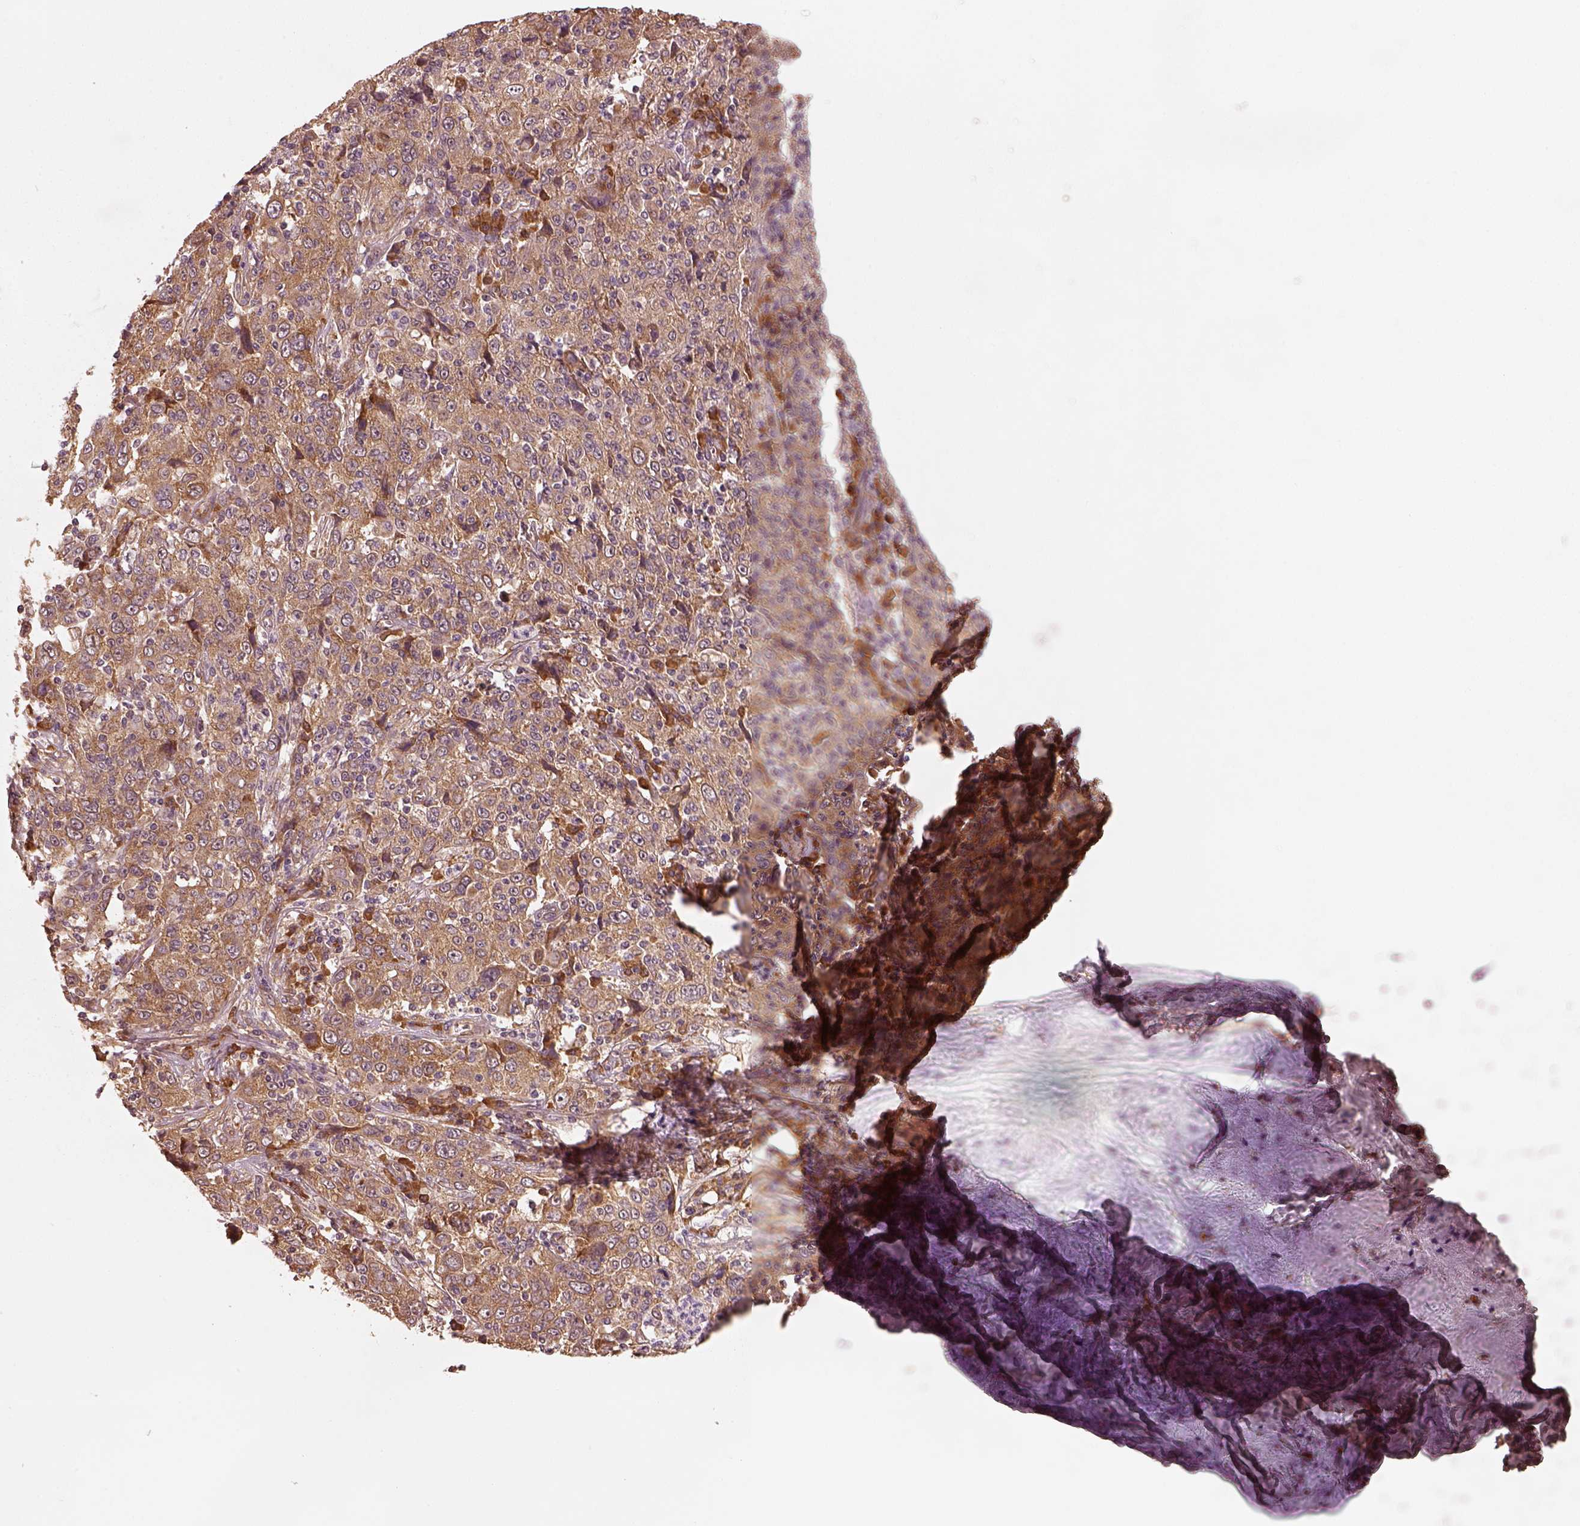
{"staining": {"intensity": "weak", "quantity": ">75%", "location": "cytoplasmic/membranous"}, "tissue": "cervical cancer", "cell_type": "Tumor cells", "image_type": "cancer", "snomed": [{"axis": "morphology", "description": "Squamous cell carcinoma, NOS"}, {"axis": "topography", "description": "Cervix"}], "caption": "This histopathology image displays immunohistochemistry (IHC) staining of cervical cancer (squamous cell carcinoma), with low weak cytoplasmic/membranous positivity in about >75% of tumor cells.", "gene": "RPS5", "patient": {"sex": "female", "age": 46}}